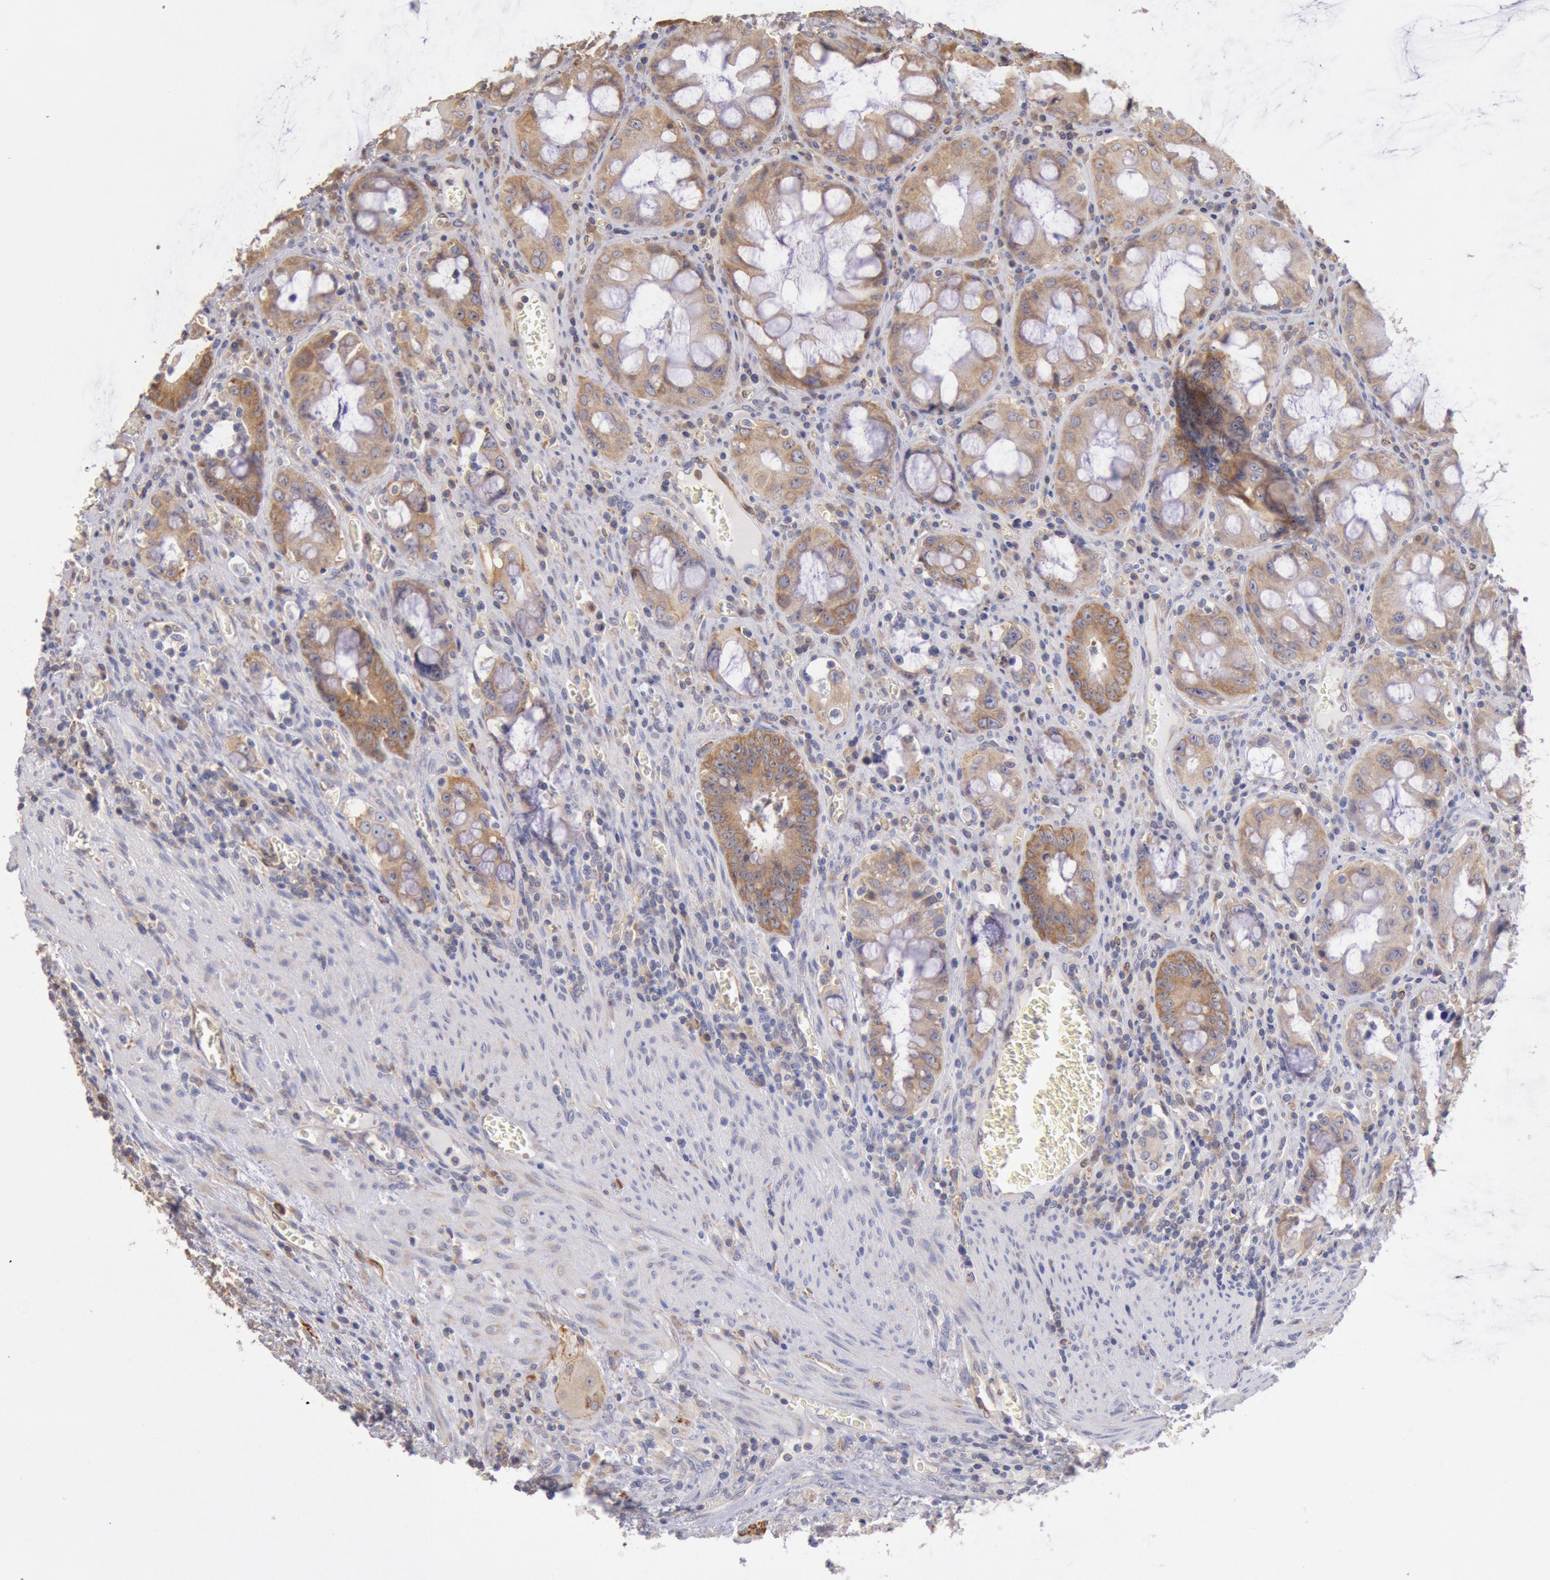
{"staining": {"intensity": "moderate", "quantity": ">75%", "location": "cytoplasmic/membranous"}, "tissue": "colorectal cancer", "cell_type": "Tumor cells", "image_type": "cancer", "snomed": [{"axis": "morphology", "description": "Adenocarcinoma, NOS"}, {"axis": "topography", "description": "Rectum"}], "caption": "The histopathology image reveals staining of colorectal adenocarcinoma, revealing moderate cytoplasmic/membranous protein staining (brown color) within tumor cells.", "gene": "DRG1", "patient": {"sex": "male", "age": 70}}